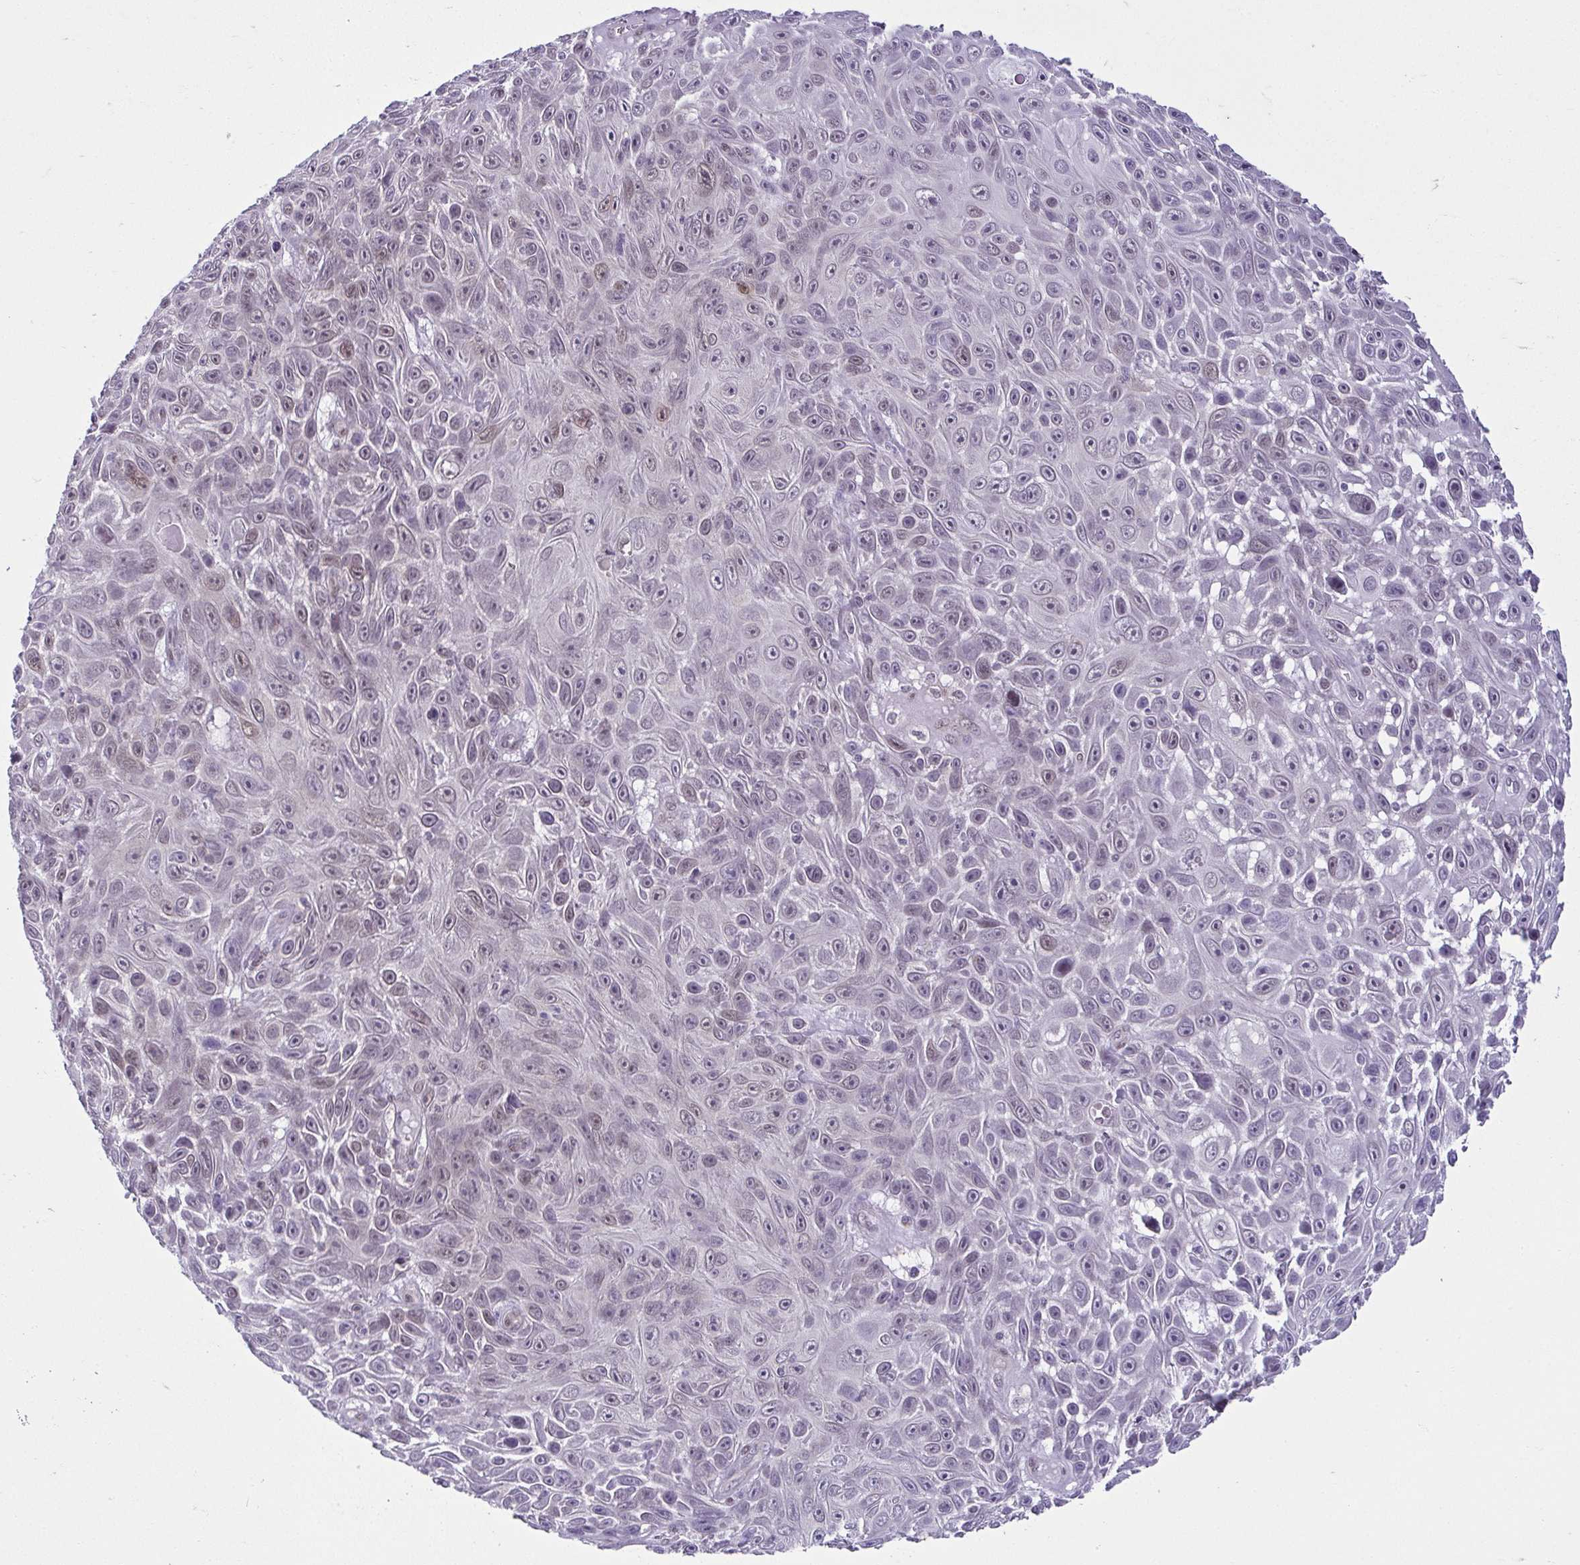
{"staining": {"intensity": "weak", "quantity": "<25%", "location": "nuclear"}, "tissue": "skin cancer", "cell_type": "Tumor cells", "image_type": "cancer", "snomed": [{"axis": "morphology", "description": "Squamous cell carcinoma, NOS"}, {"axis": "topography", "description": "Skin"}], "caption": "This is a photomicrograph of immunohistochemistry staining of skin squamous cell carcinoma, which shows no staining in tumor cells.", "gene": "RBM3", "patient": {"sex": "male", "age": 82}}